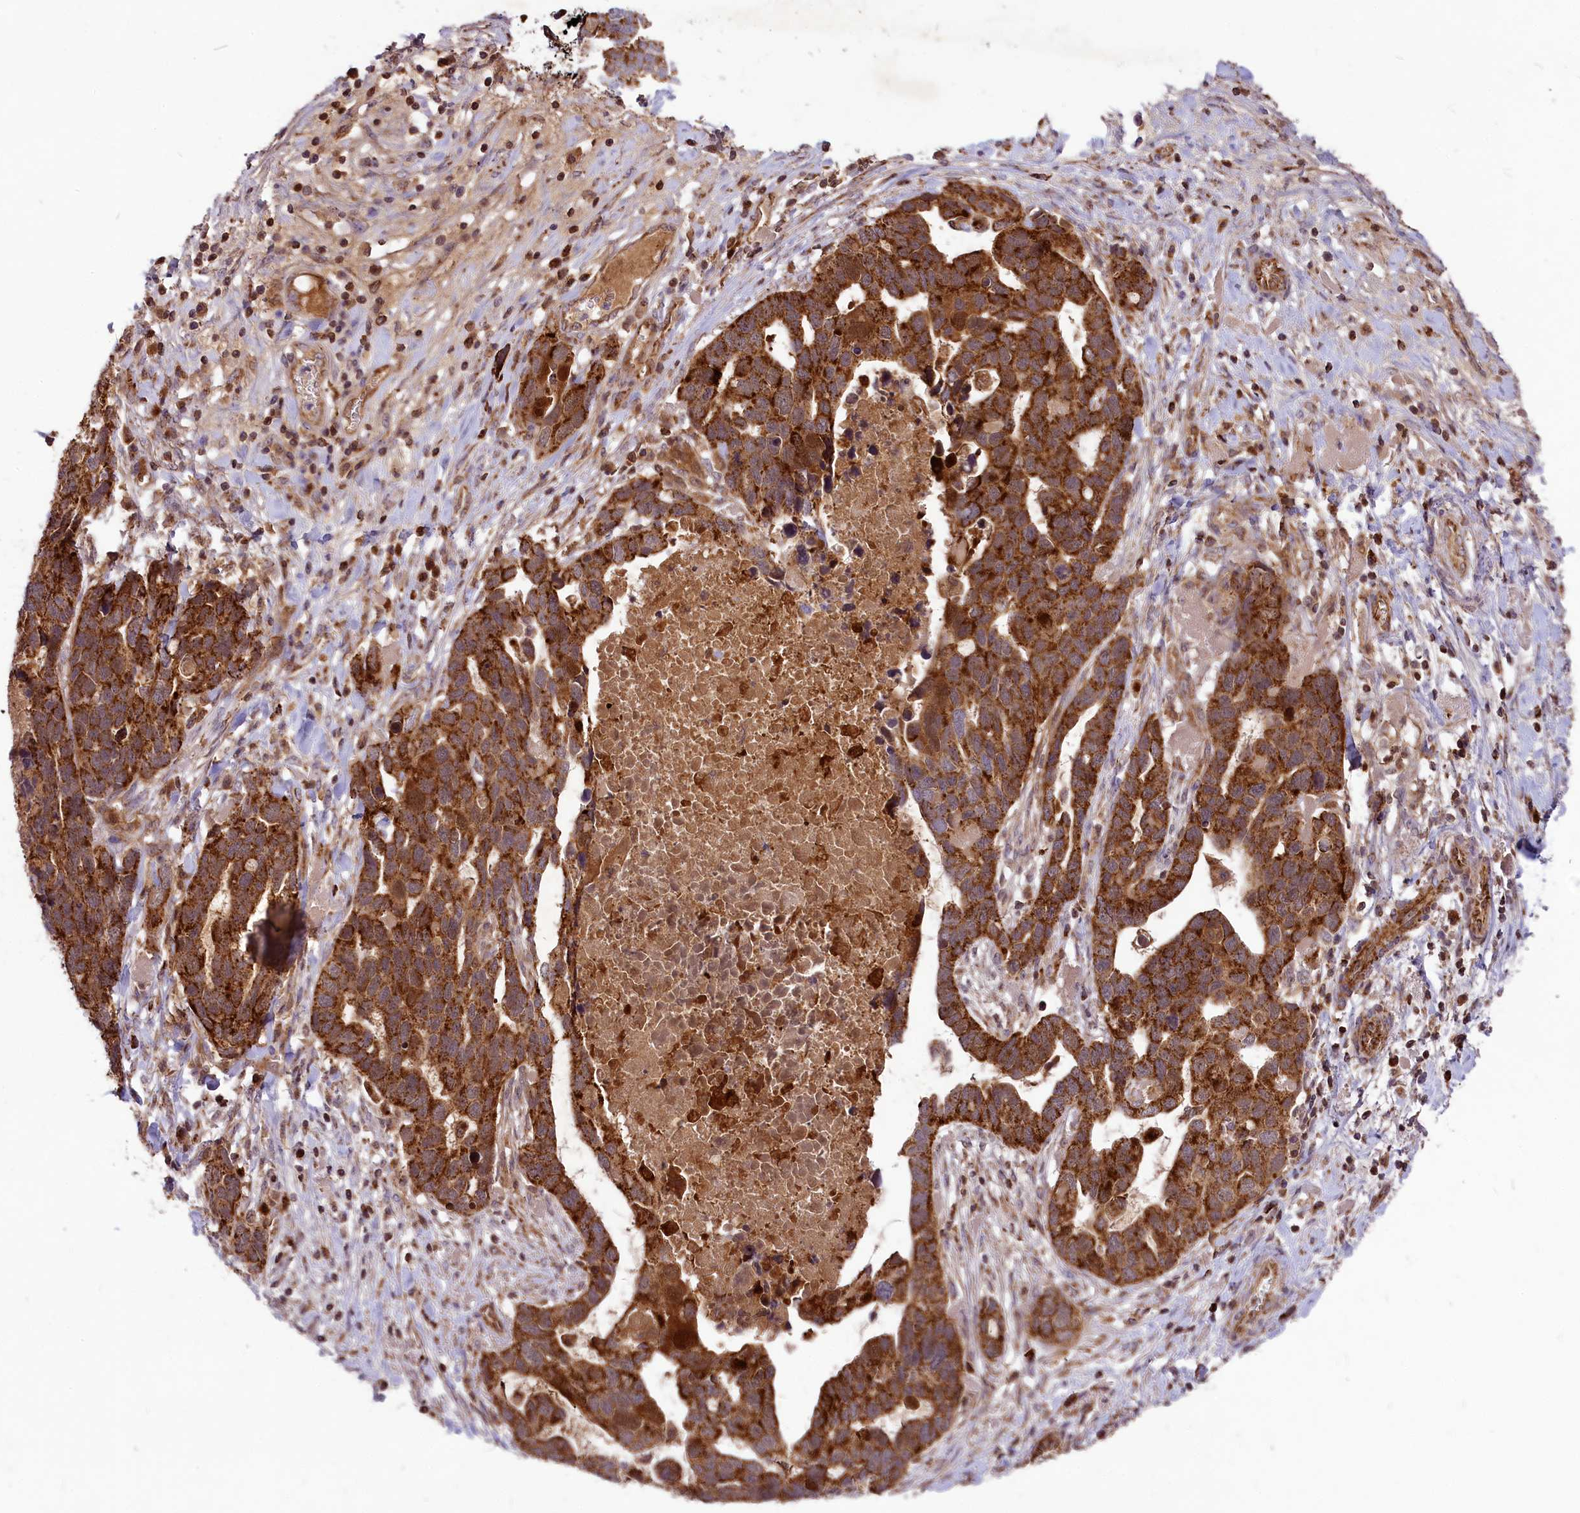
{"staining": {"intensity": "strong", "quantity": ">75%", "location": "cytoplasmic/membranous"}, "tissue": "ovarian cancer", "cell_type": "Tumor cells", "image_type": "cancer", "snomed": [{"axis": "morphology", "description": "Cystadenocarcinoma, serous, NOS"}, {"axis": "topography", "description": "Ovary"}], "caption": "High-power microscopy captured an immunohistochemistry (IHC) micrograph of ovarian serous cystadenocarcinoma, revealing strong cytoplasmic/membranous expression in about >75% of tumor cells.", "gene": "COX17", "patient": {"sex": "female", "age": 54}}